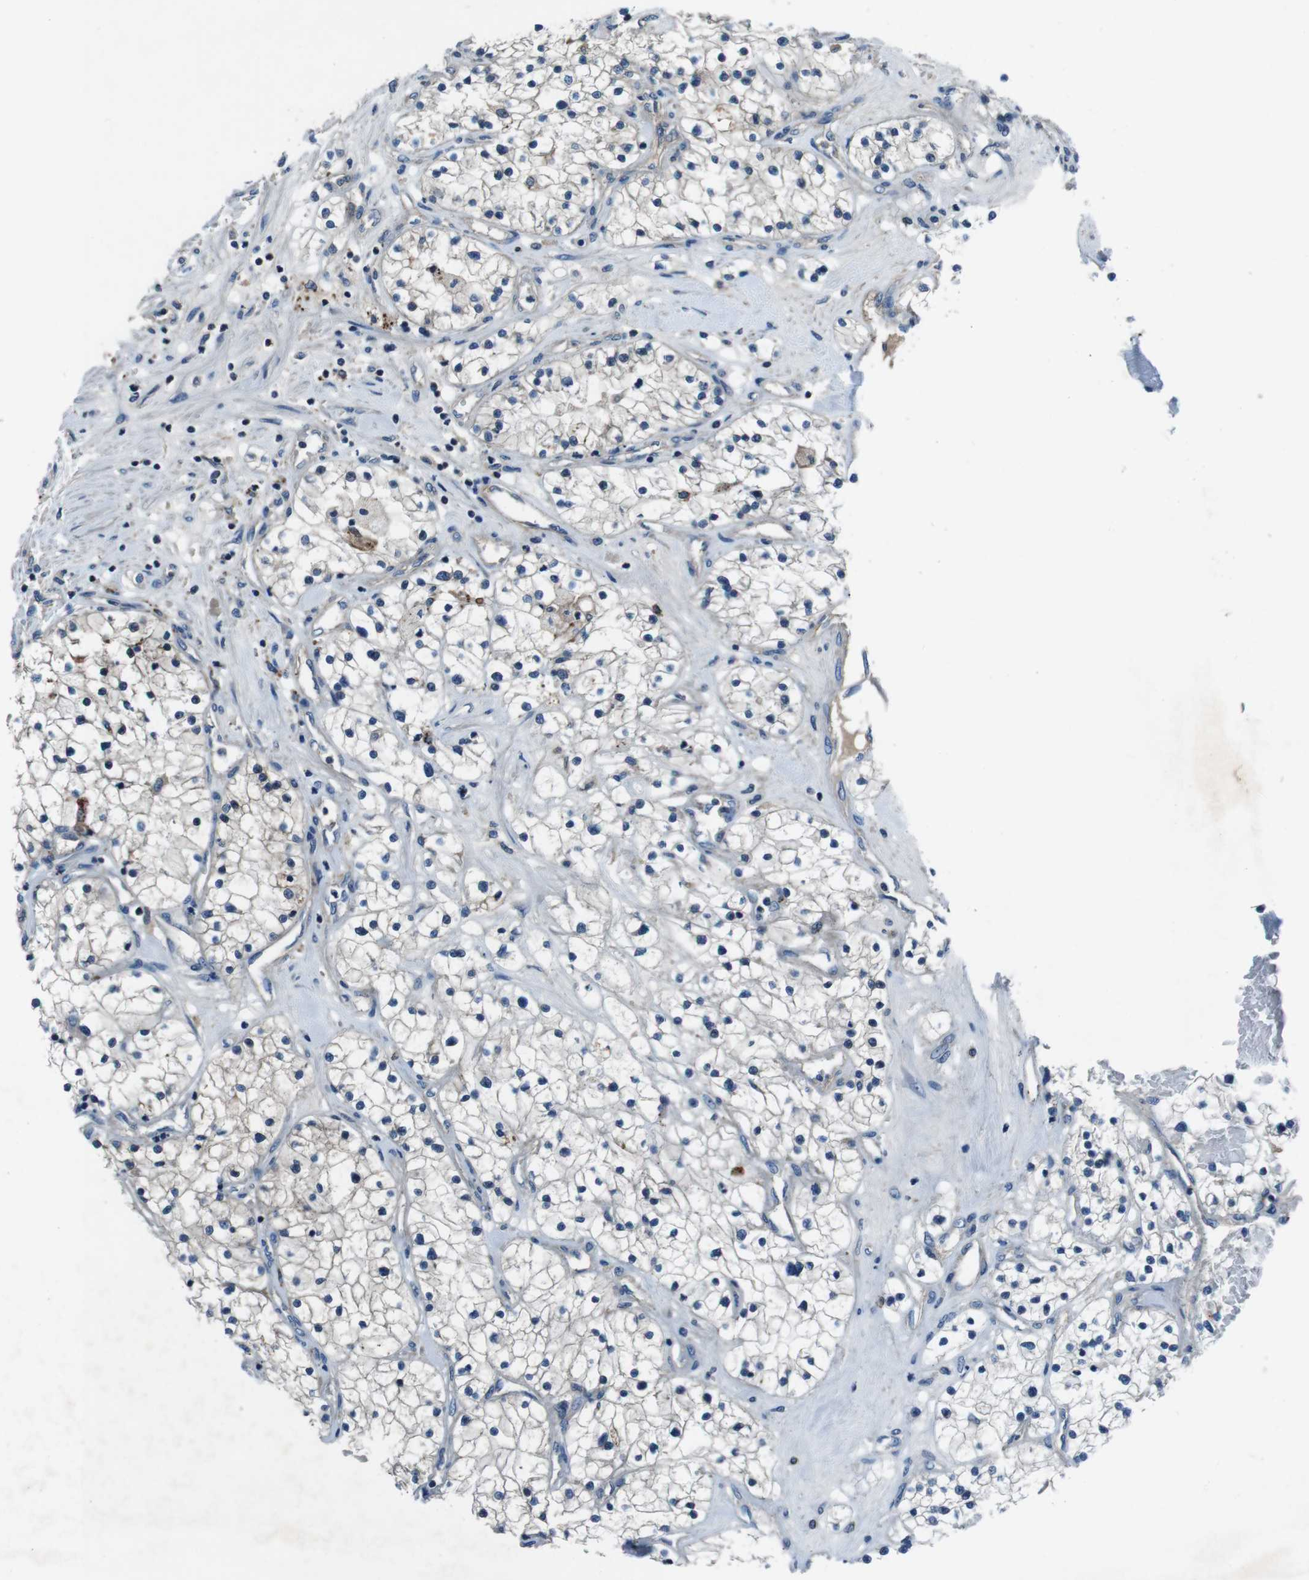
{"staining": {"intensity": "moderate", "quantity": "<25%", "location": "cytoplasmic/membranous"}, "tissue": "renal cancer", "cell_type": "Tumor cells", "image_type": "cancer", "snomed": [{"axis": "morphology", "description": "Adenocarcinoma, NOS"}, {"axis": "topography", "description": "Kidney"}], "caption": "Immunohistochemistry (IHC) image of adenocarcinoma (renal) stained for a protein (brown), which shows low levels of moderate cytoplasmic/membranous expression in approximately <25% of tumor cells.", "gene": "TULP3", "patient": {"sex": "male", "age": 68}}